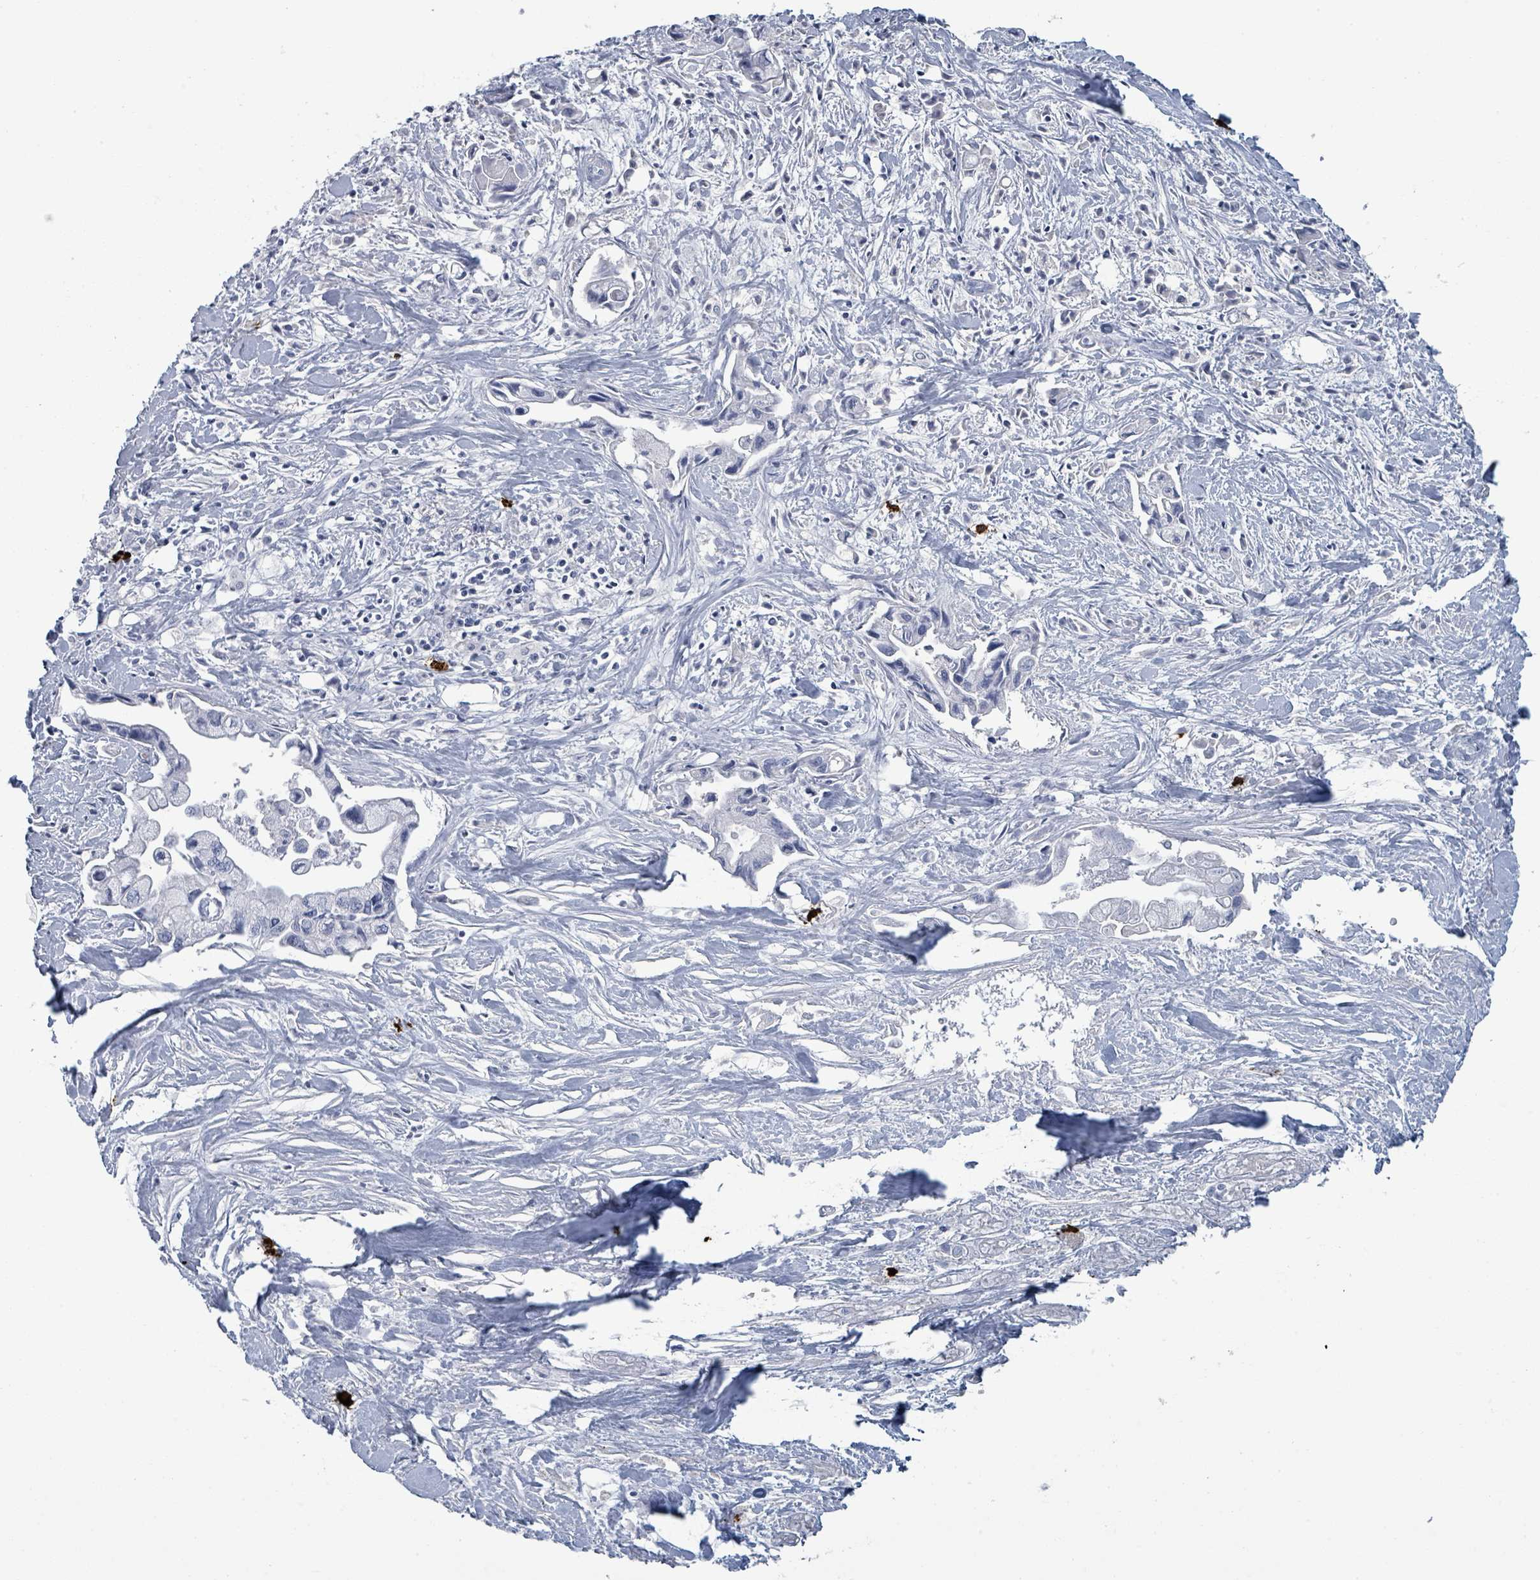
{"staining": {"intensity": "negative", "quantity": "none", "location": "none"}, "tissue": "pancreatic cancer", "cell_type": "Tumor cells", "image_type": "cancer", "snomed": [{"axis": "morphology", "description": "Adenocarcinoma, NOS"}, {"axis": "topography", "description": "Pancreas"}], "caption": "An immunohistochemistry photomicrograph of pancreatic cancer (adenocarcinoma) is shown. There is no staining in tumor cells of pancreatic cancer (adenocarcinoma).", "gene": "VPS13D", "patient": {"sex": "male", "age": 61}}